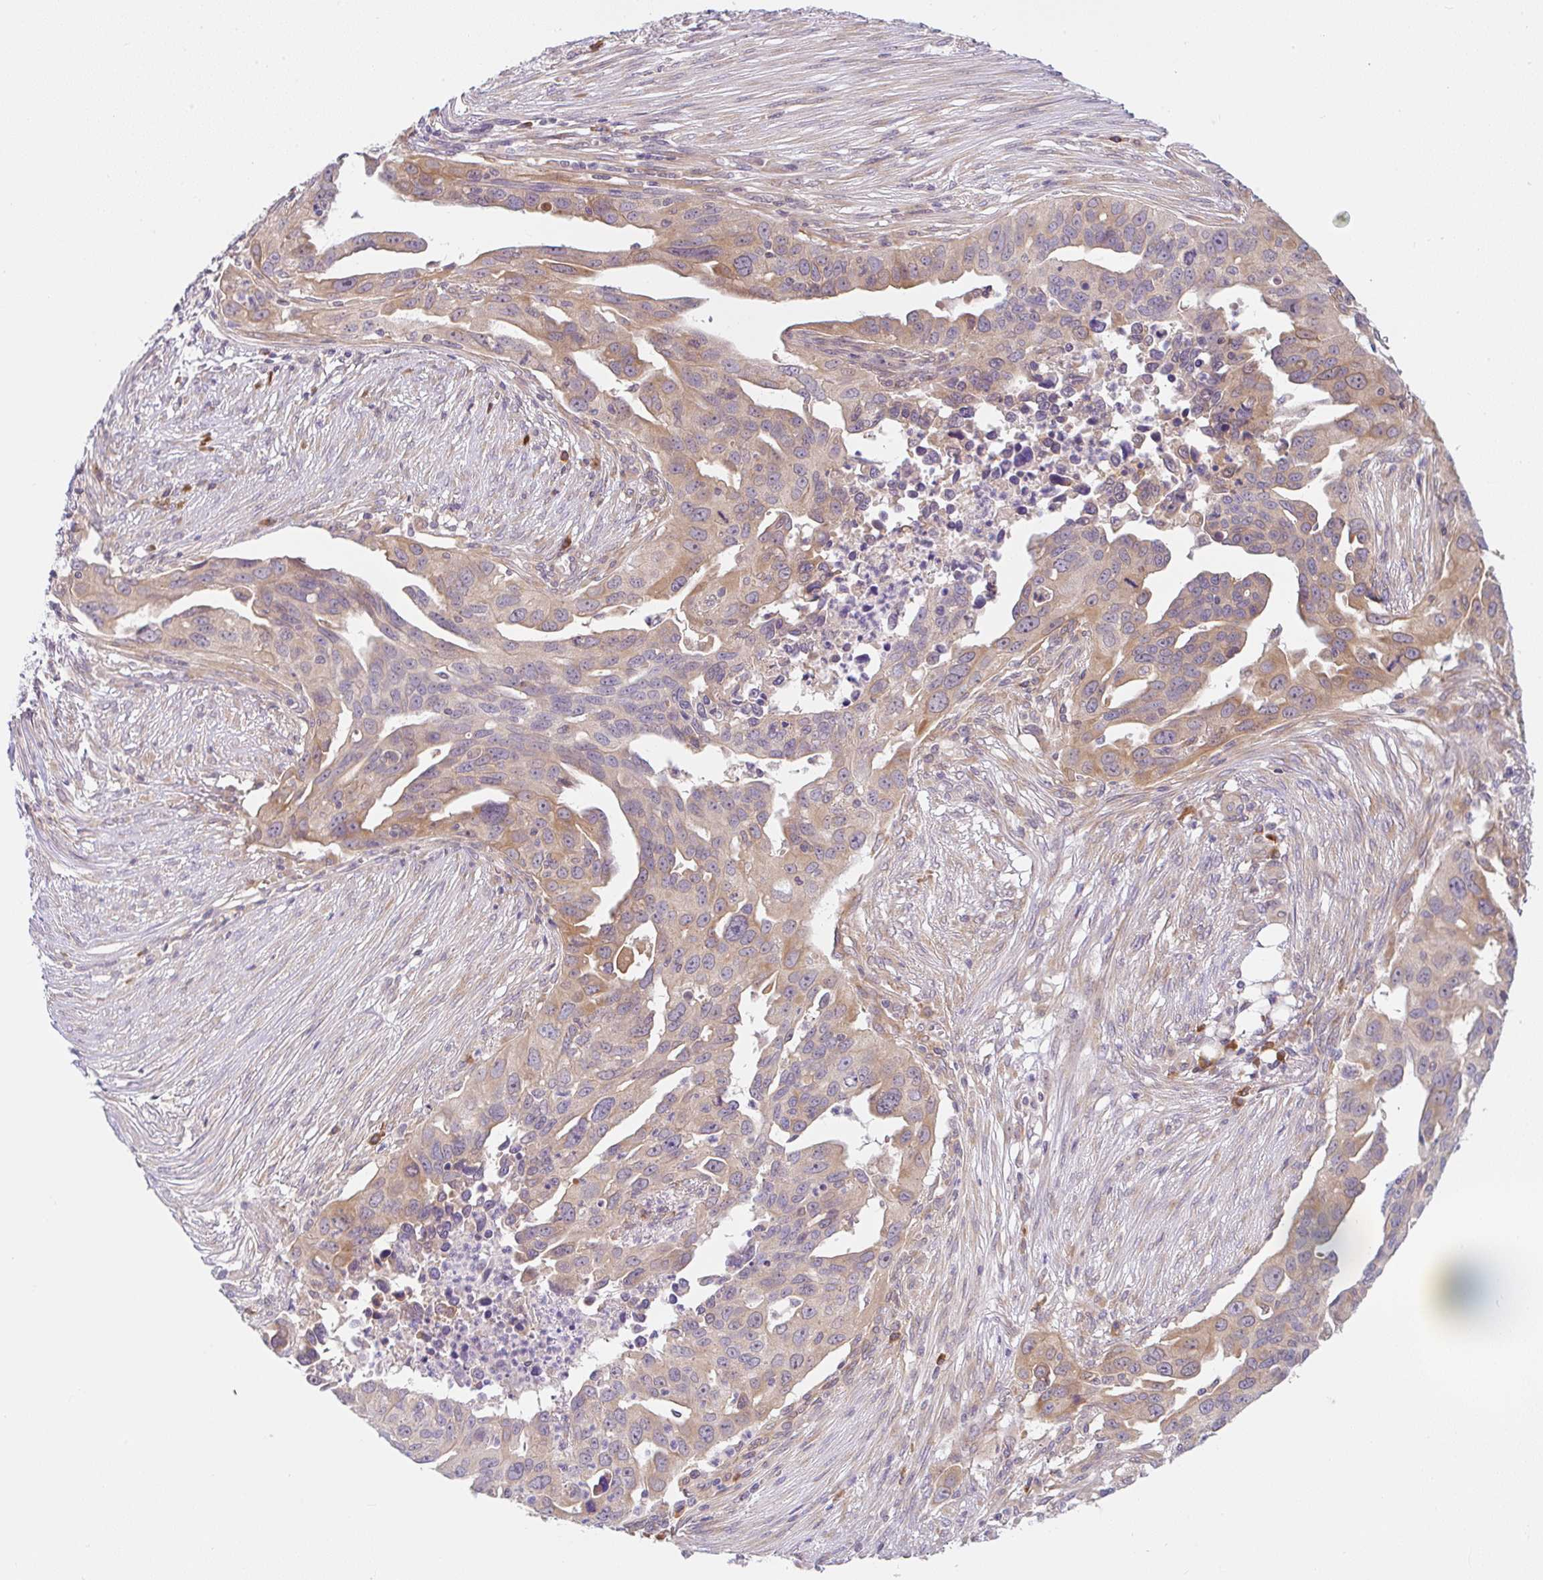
{"staining": {"intensity": "weak", "quantity": ">75%", "location": "cytoplasmic/membranous"}, "tissue": "ovarian cancer", "cell_type": "Tumor cells", "image_type": "cancer", "snomed": [{"axis": "morphology", "description": "Carcinoma, endometroid"}, {"axis": "morphology", "description": "Cystadenocarcinoma, serous, NOS"}, {"axis": "topography", "description": "Ovary"}], "caption": "This is an image of IHC staining of ovarian cancer (endometroid carcinoma), which shows weak positivity in the cytoplasmic/membranous of tumor cells.", "gene": "DERL2", "patient": {"sex": "female", "age": 45}}